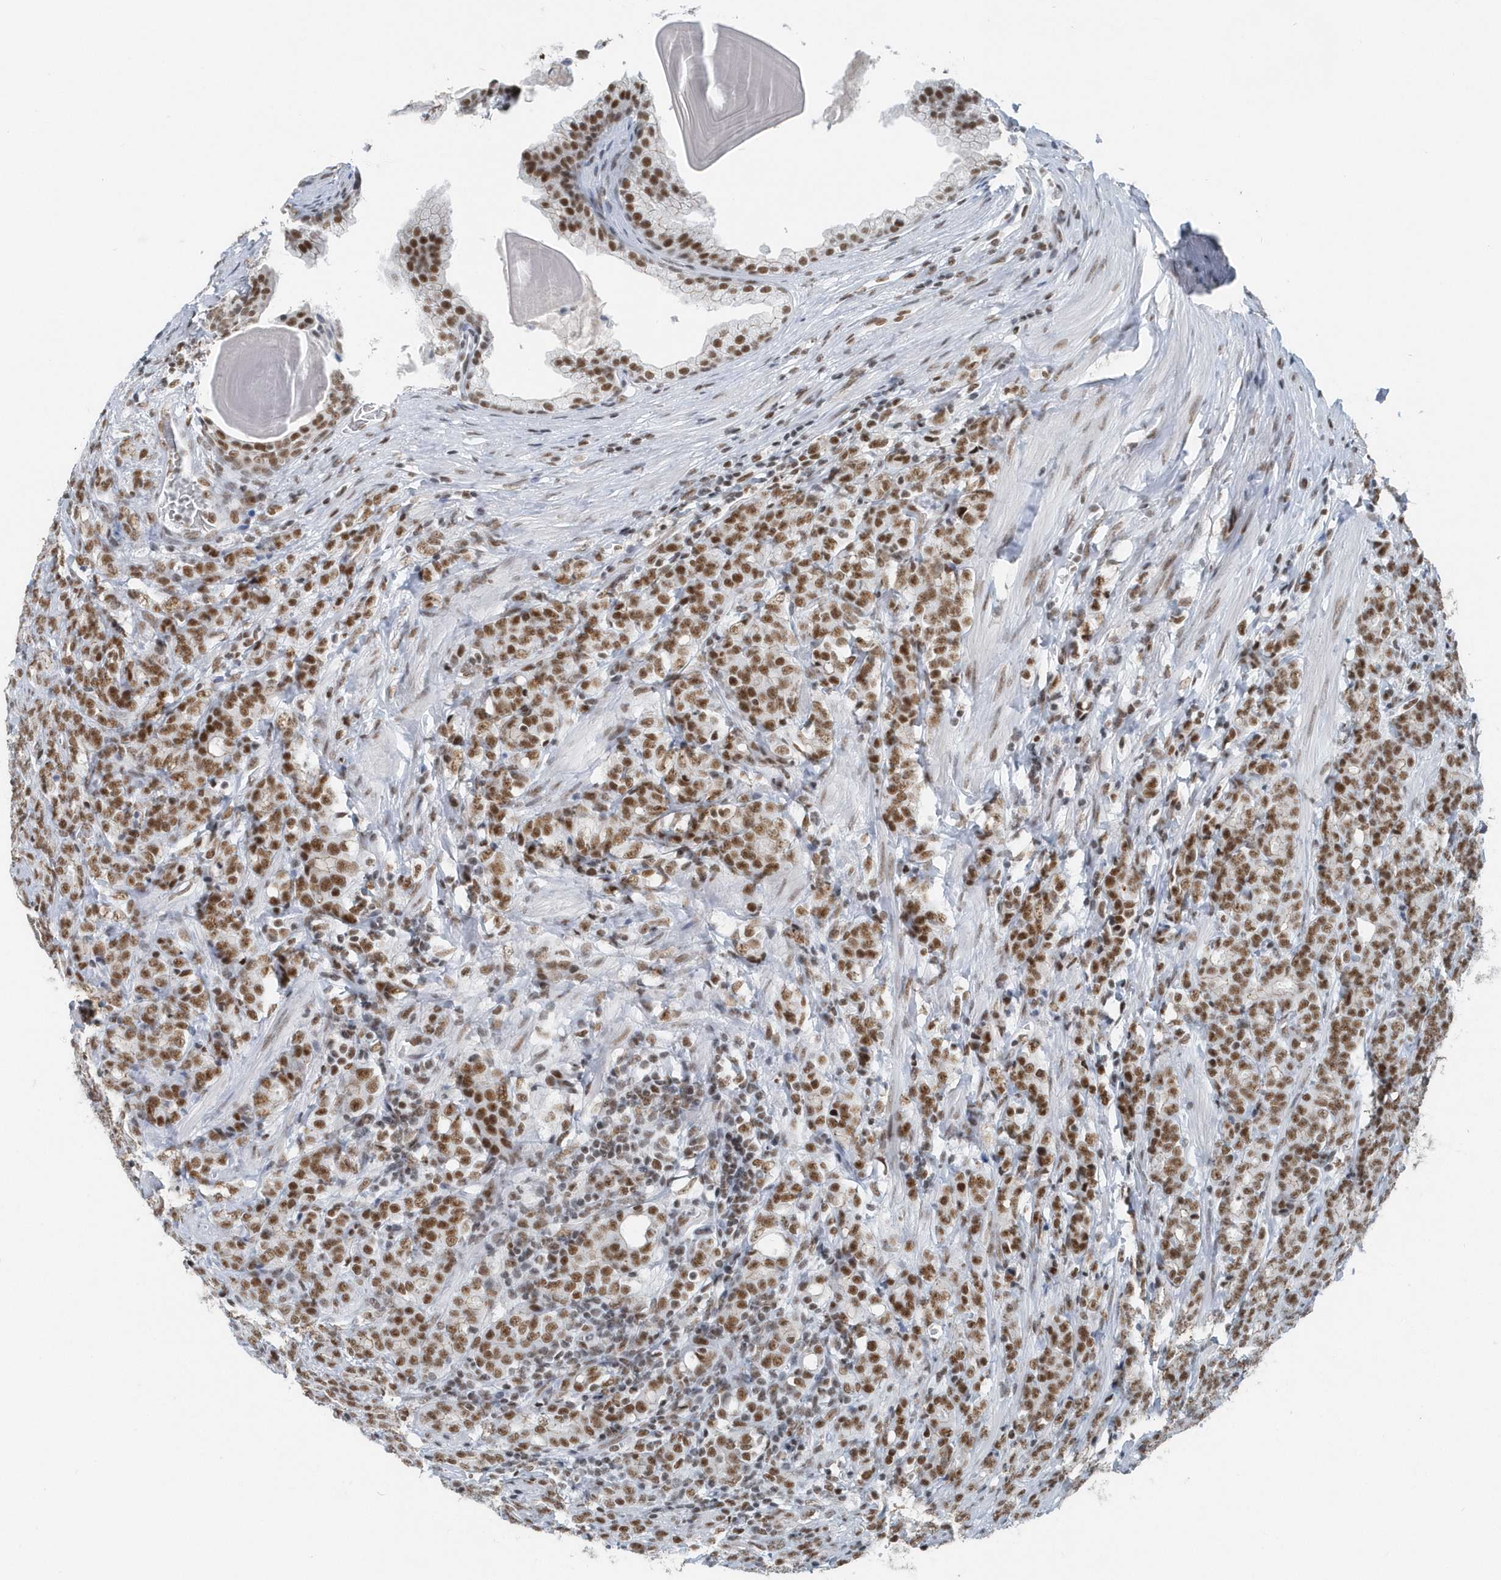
{"staining": {"intensity": "moderate", "quantity": ">75%", "location": "nuclear"}, "tissue": "prostate cancer", "cell_type": "Tumor cells", "image_type": "cancer", "snomed": [{"axis": "morphology", "description": "Adenocarcinoma, High grade"}, {"axis": "topography", "description": "Prostate"}], "caption": "Immunohistochemistry (DAB (3,3'-diaminobenzidine)) staining of human prostate cancer (adenocarcinoma (high-grade)) displays moderate nuclear protein expression in approximately >75% of tumor cells.", "gene": "FIP1L1", "patient": {"sex": "male", "age": 62}}